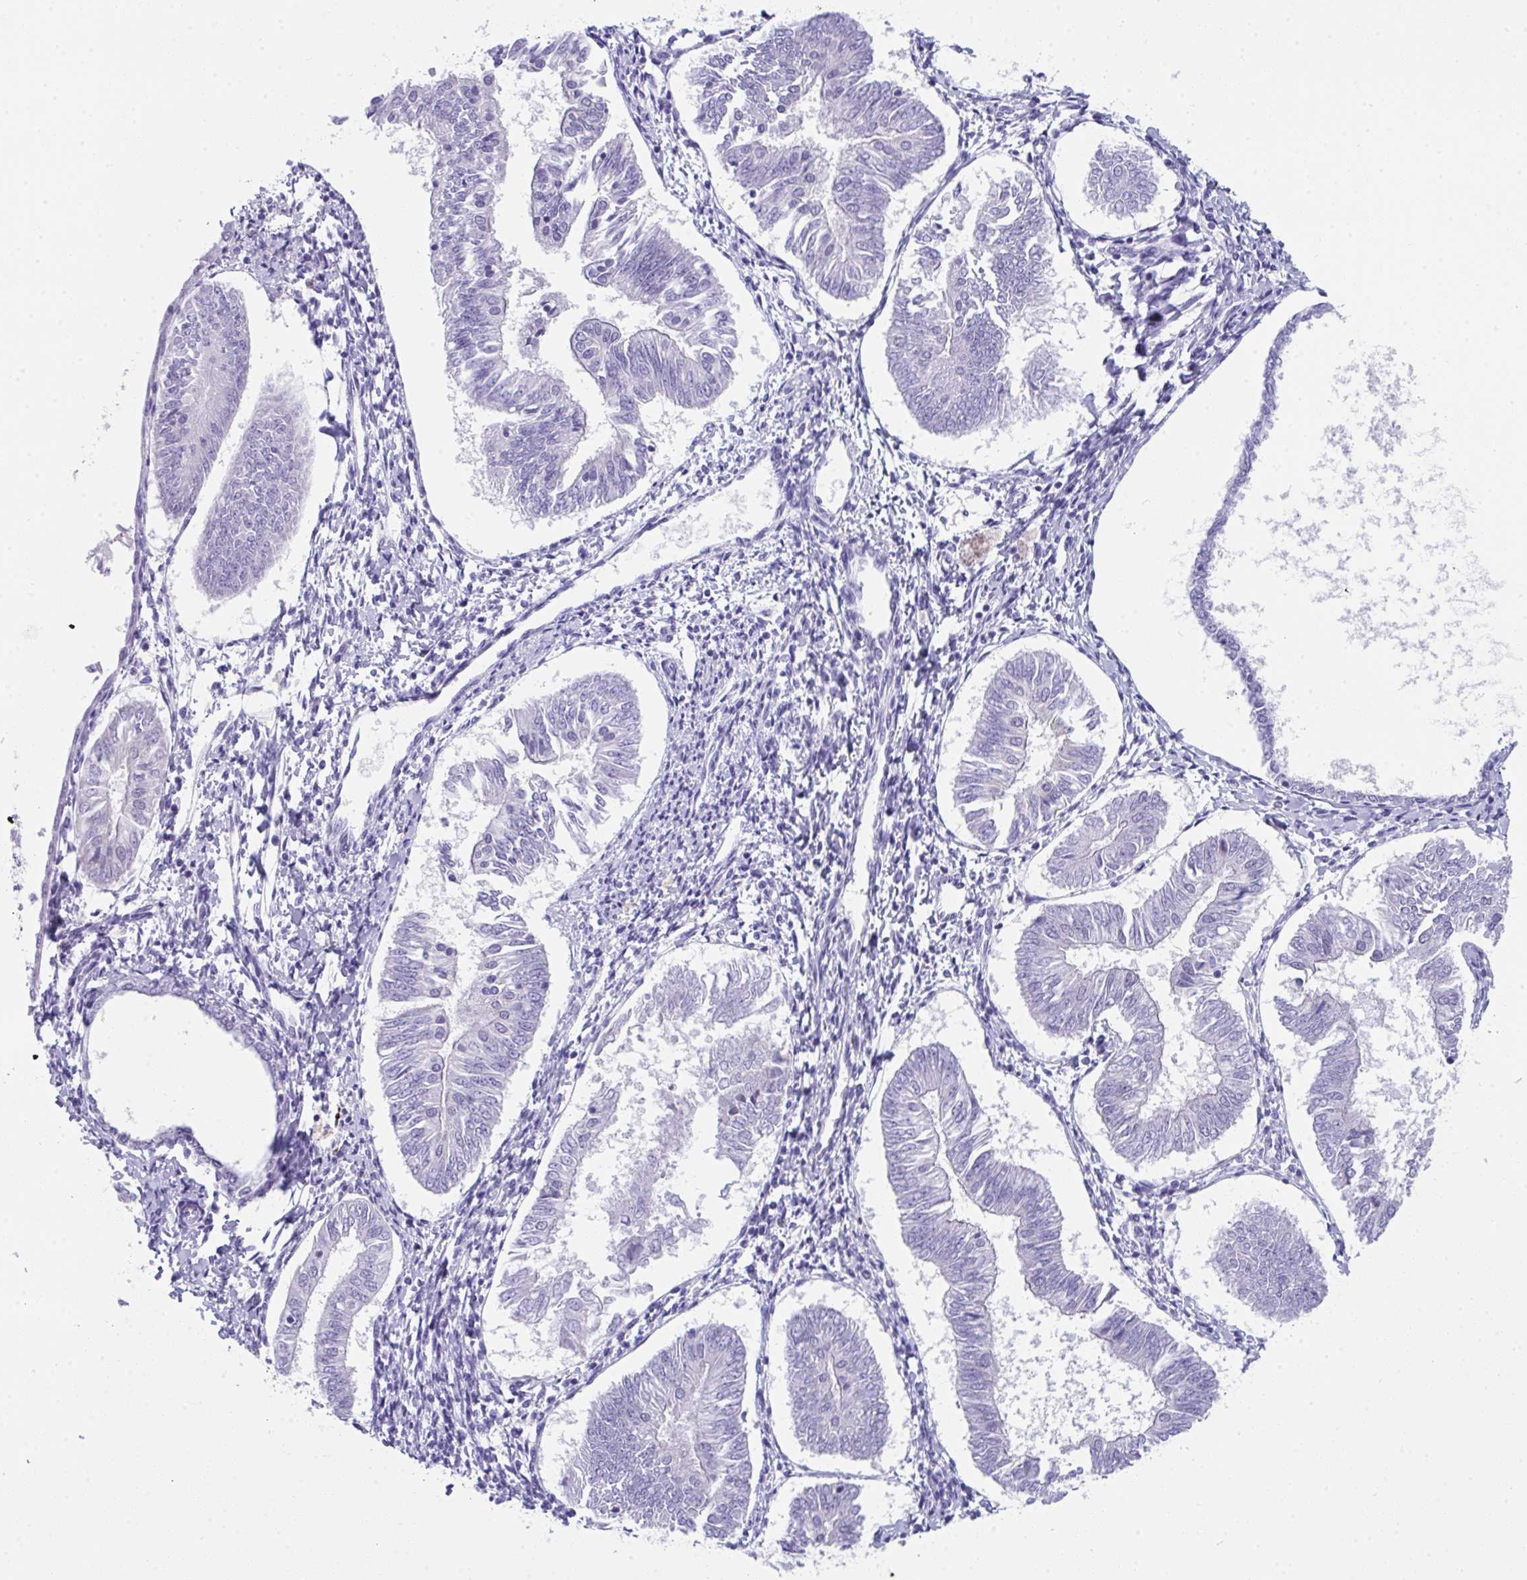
{"staining": {"intensity": "negative", "quantity": "none", "location": "none"}, "tissue": "endometrial cancer", "cell_type": "Tumor cells", "image_type": "cancer", "snomed": [{"axis": "morphology", "description": "Adenocarcinoma, NOS"}, {"axis": "topography", "description": "Endometrium"}], "caption": "Immunohistochemistry photomicrograph of neoplastic tissue: endometrial cancer (adenocarcinoma) stained with DAB (3,3'-diaminobenzidine) exhibits no significant protein expression in tumor cells.", "gene": "CDK13", "patient": {"sex": "female", "age": 58}}